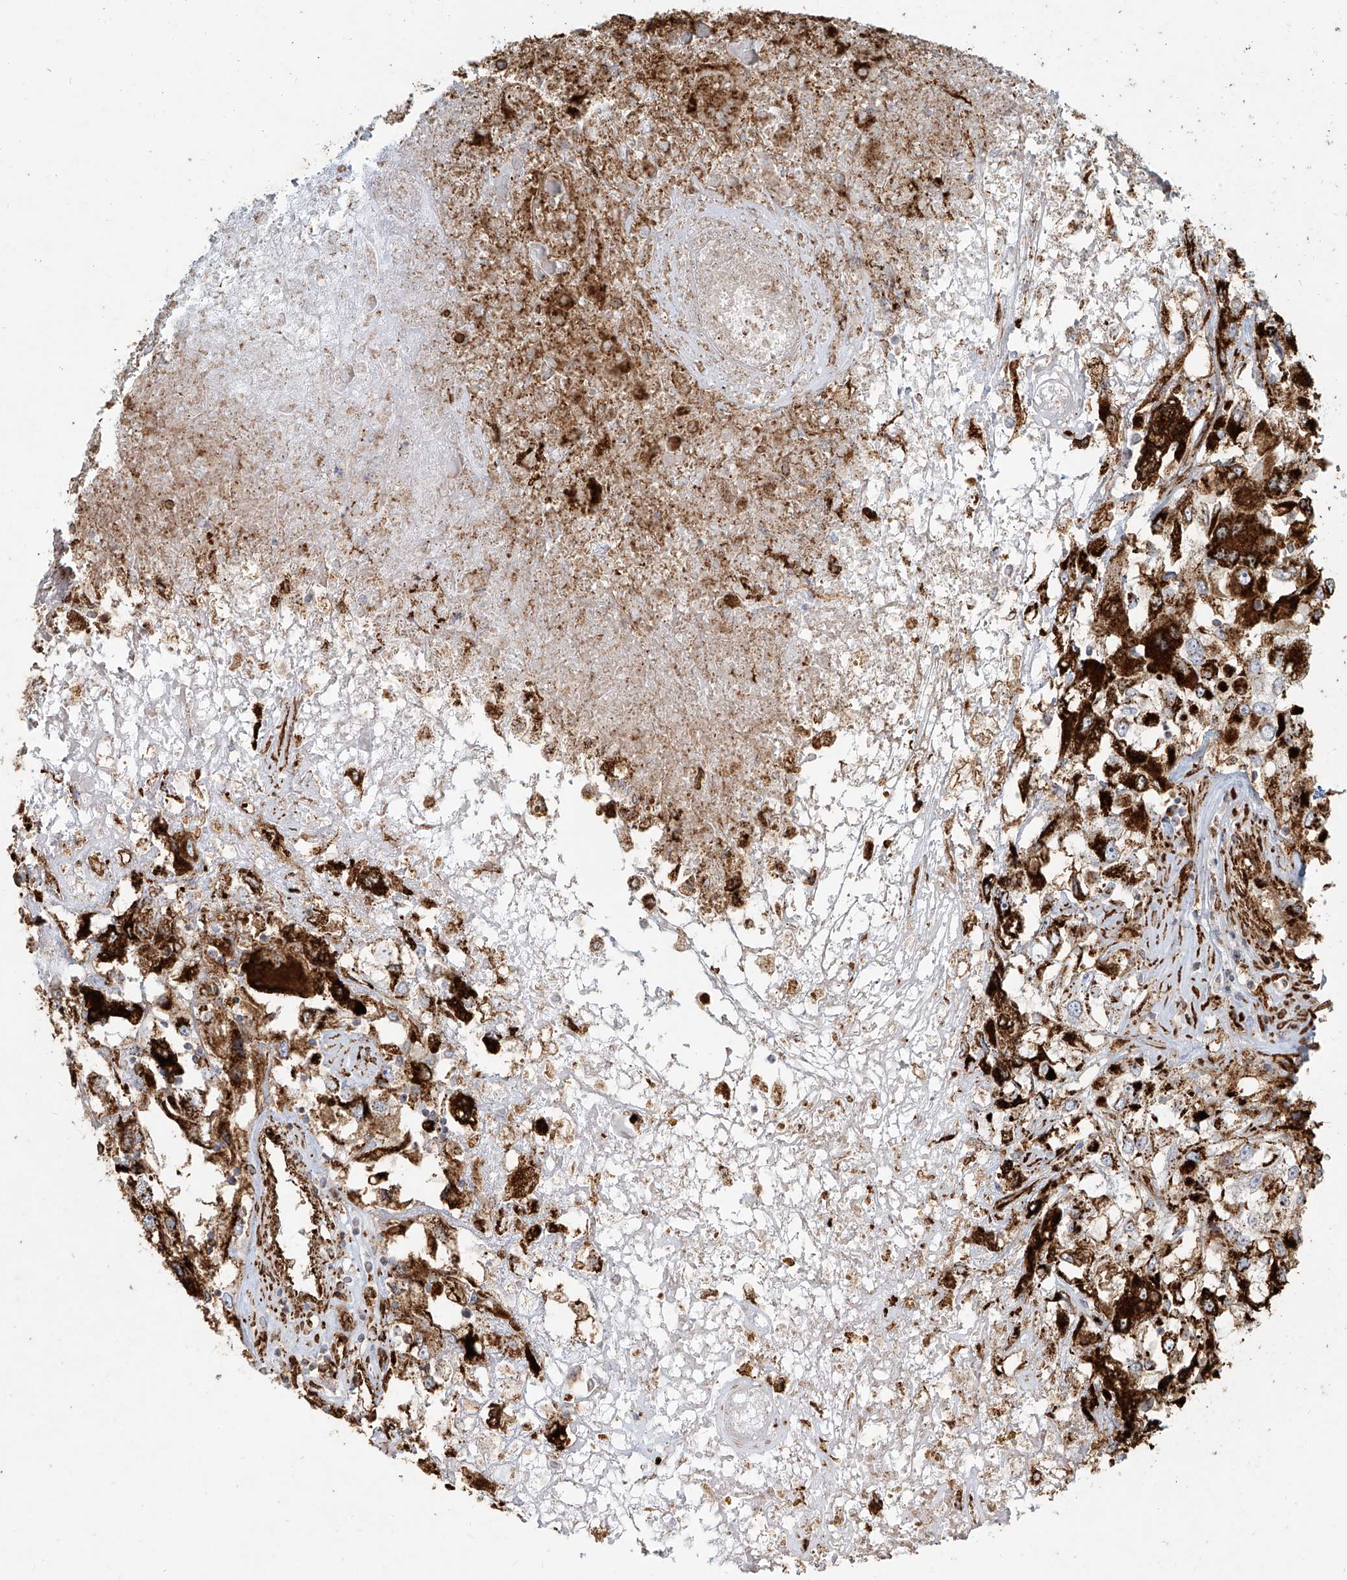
{"staining": {"intensity": "strong", "quantity": ">75%", "location": "cytoplasmic/membranous"}, "tissue": "renal cancer", "cell_type": "Tumor cells", "image_type": "cancer", "snomed": [{"axis": "morphology", "description": "Adenocarcinoma, NOS"}, {"axis": "topography", "description": "Kidney"}], "caption": "Tumor cells reveal high levels of strong cytoplasmic/membranous positivity in approximately >75% of cells in human renal cancer (adenocarcinoma).", "gene": "MTX2", "patient": {"sex": "female", "age": 52}}